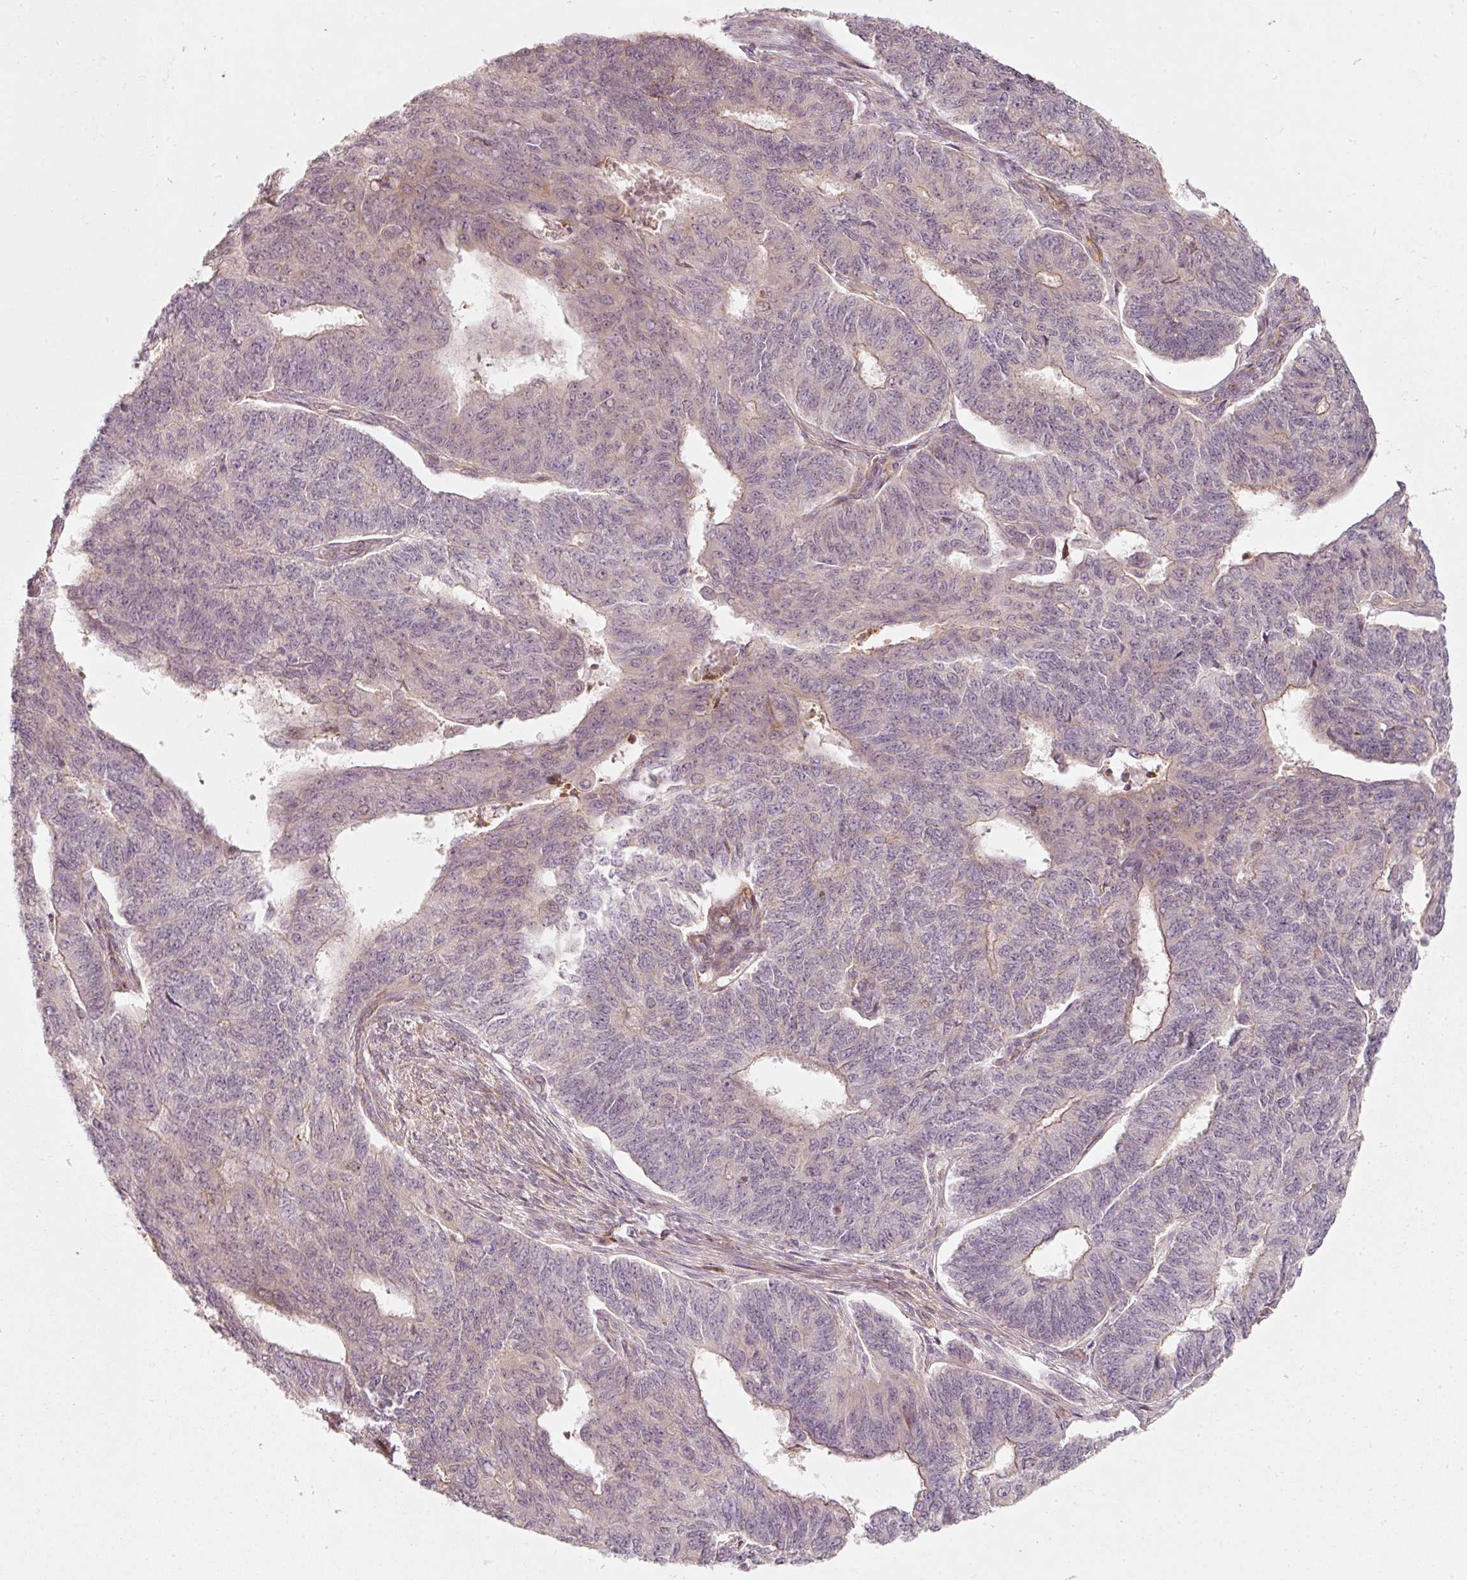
{"staining": {"intensity": "negative", "quantity": "none", "location": "none"}, "tissue": "endometrial cancer", "cell_type": "Tumor cells", "image_type": "cancer", "snomed": [{"axis": "morphology", "description": "Adenocarcinoma, NOS"}, {"axis": "topography", "description": "Endometrium"}], "caption": "Protein analysis of endometrial adenocarcinoma displays no significant staining in tumor cells. (Stains: DAB (3,3'-diaminobenzidine) IHC with hematoxylin counter stain, Microscopy: brightfield microscopy at high magnification).", "gene": "KCNQ1", "patient": {"sex": "female", "age": 32}}